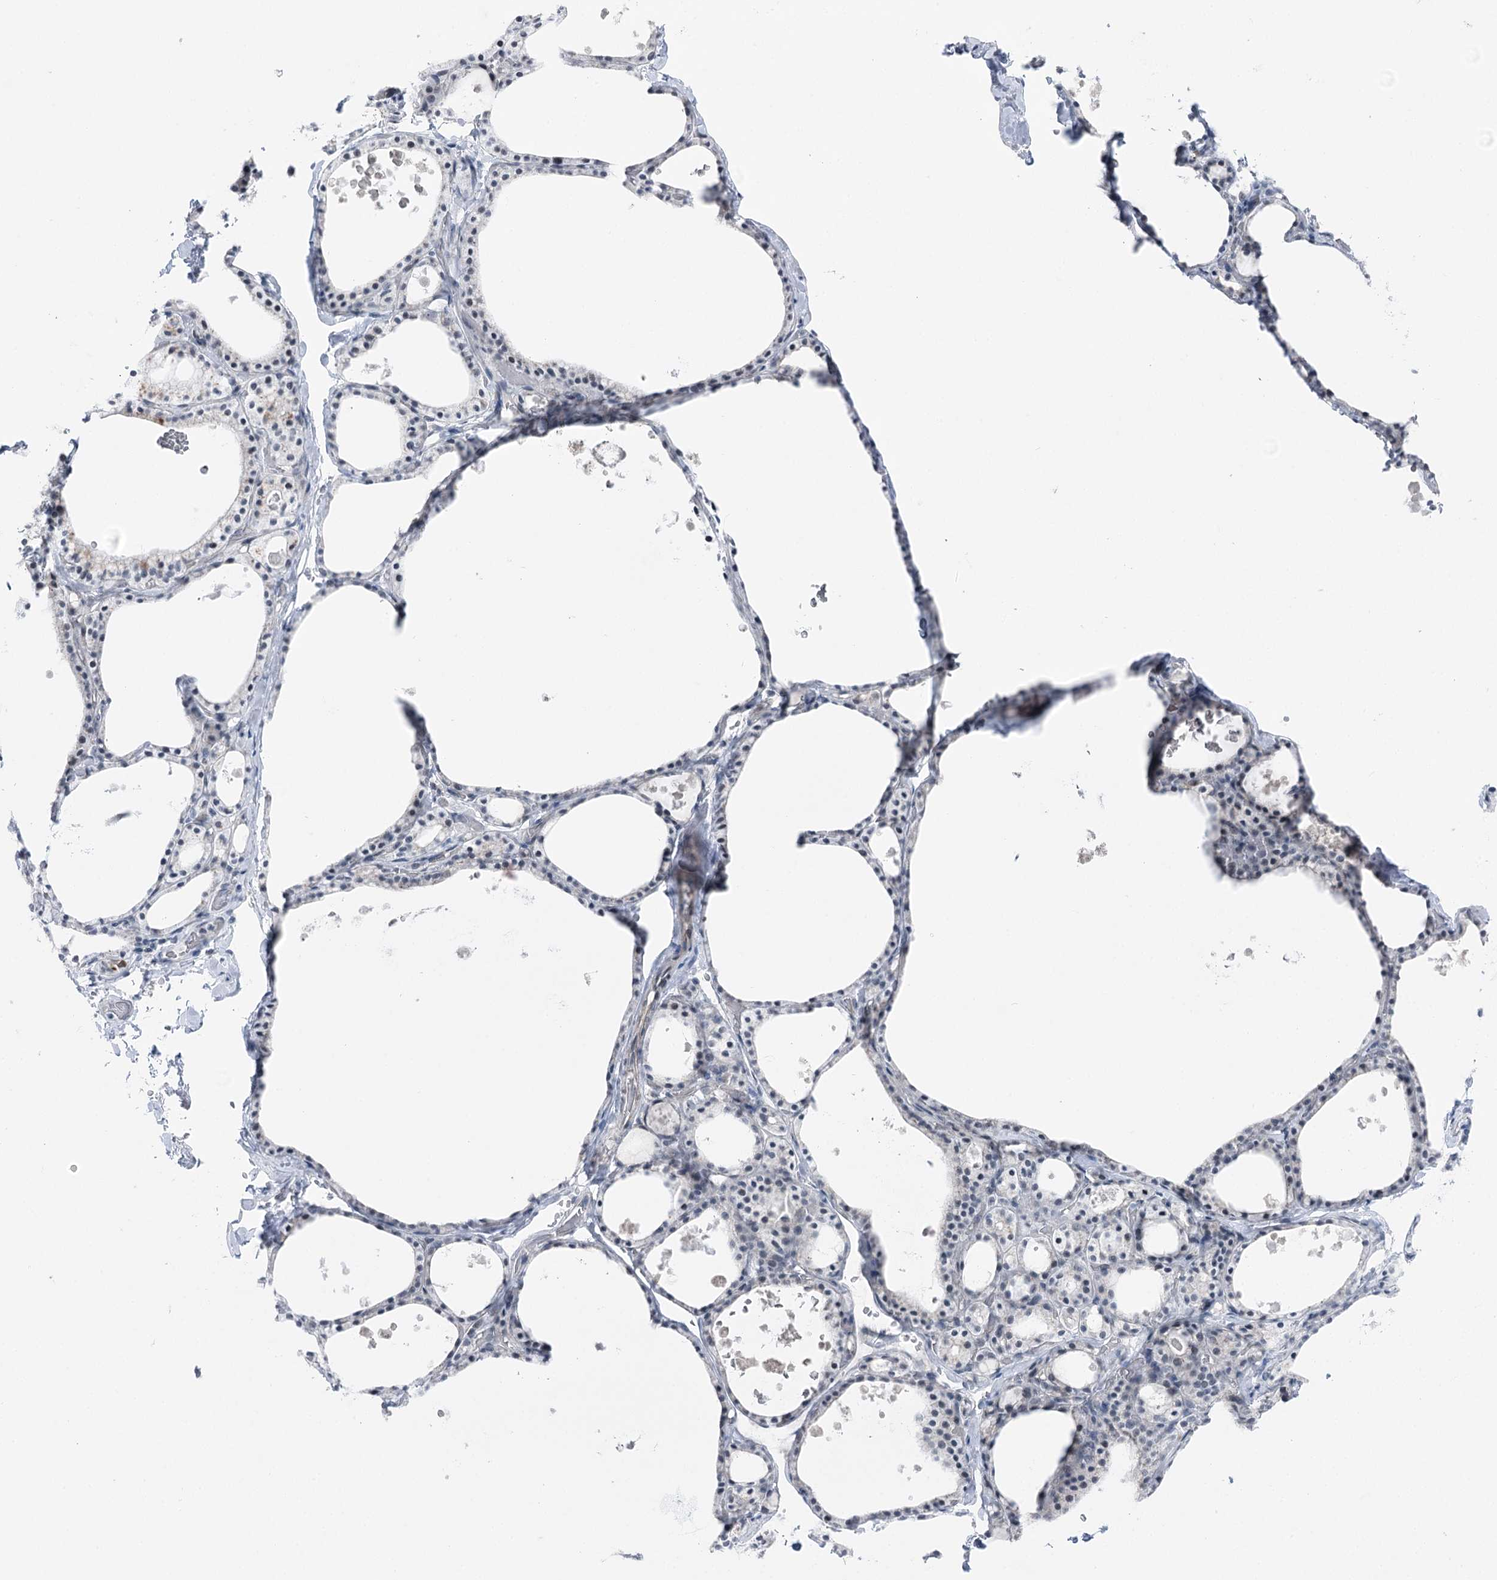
{"staining": {"intensity": "negative", "quantity": "none", "location": "none"}, "tissue": "thyroid gland", "cell_type": "Glandular cells", "image_type": "normal", "snomed": [{"axis": "morphology", "description": "Normal tissue, NOS"}, {"axis": "topography", "description": "Thyroid gland"}], "caption": "Photomicrograph shows no protein expression in glandular cells of unremarkable thyroid gland.", "gene": "STEEP1", "patient": {"sex": "male", "age": 56}}